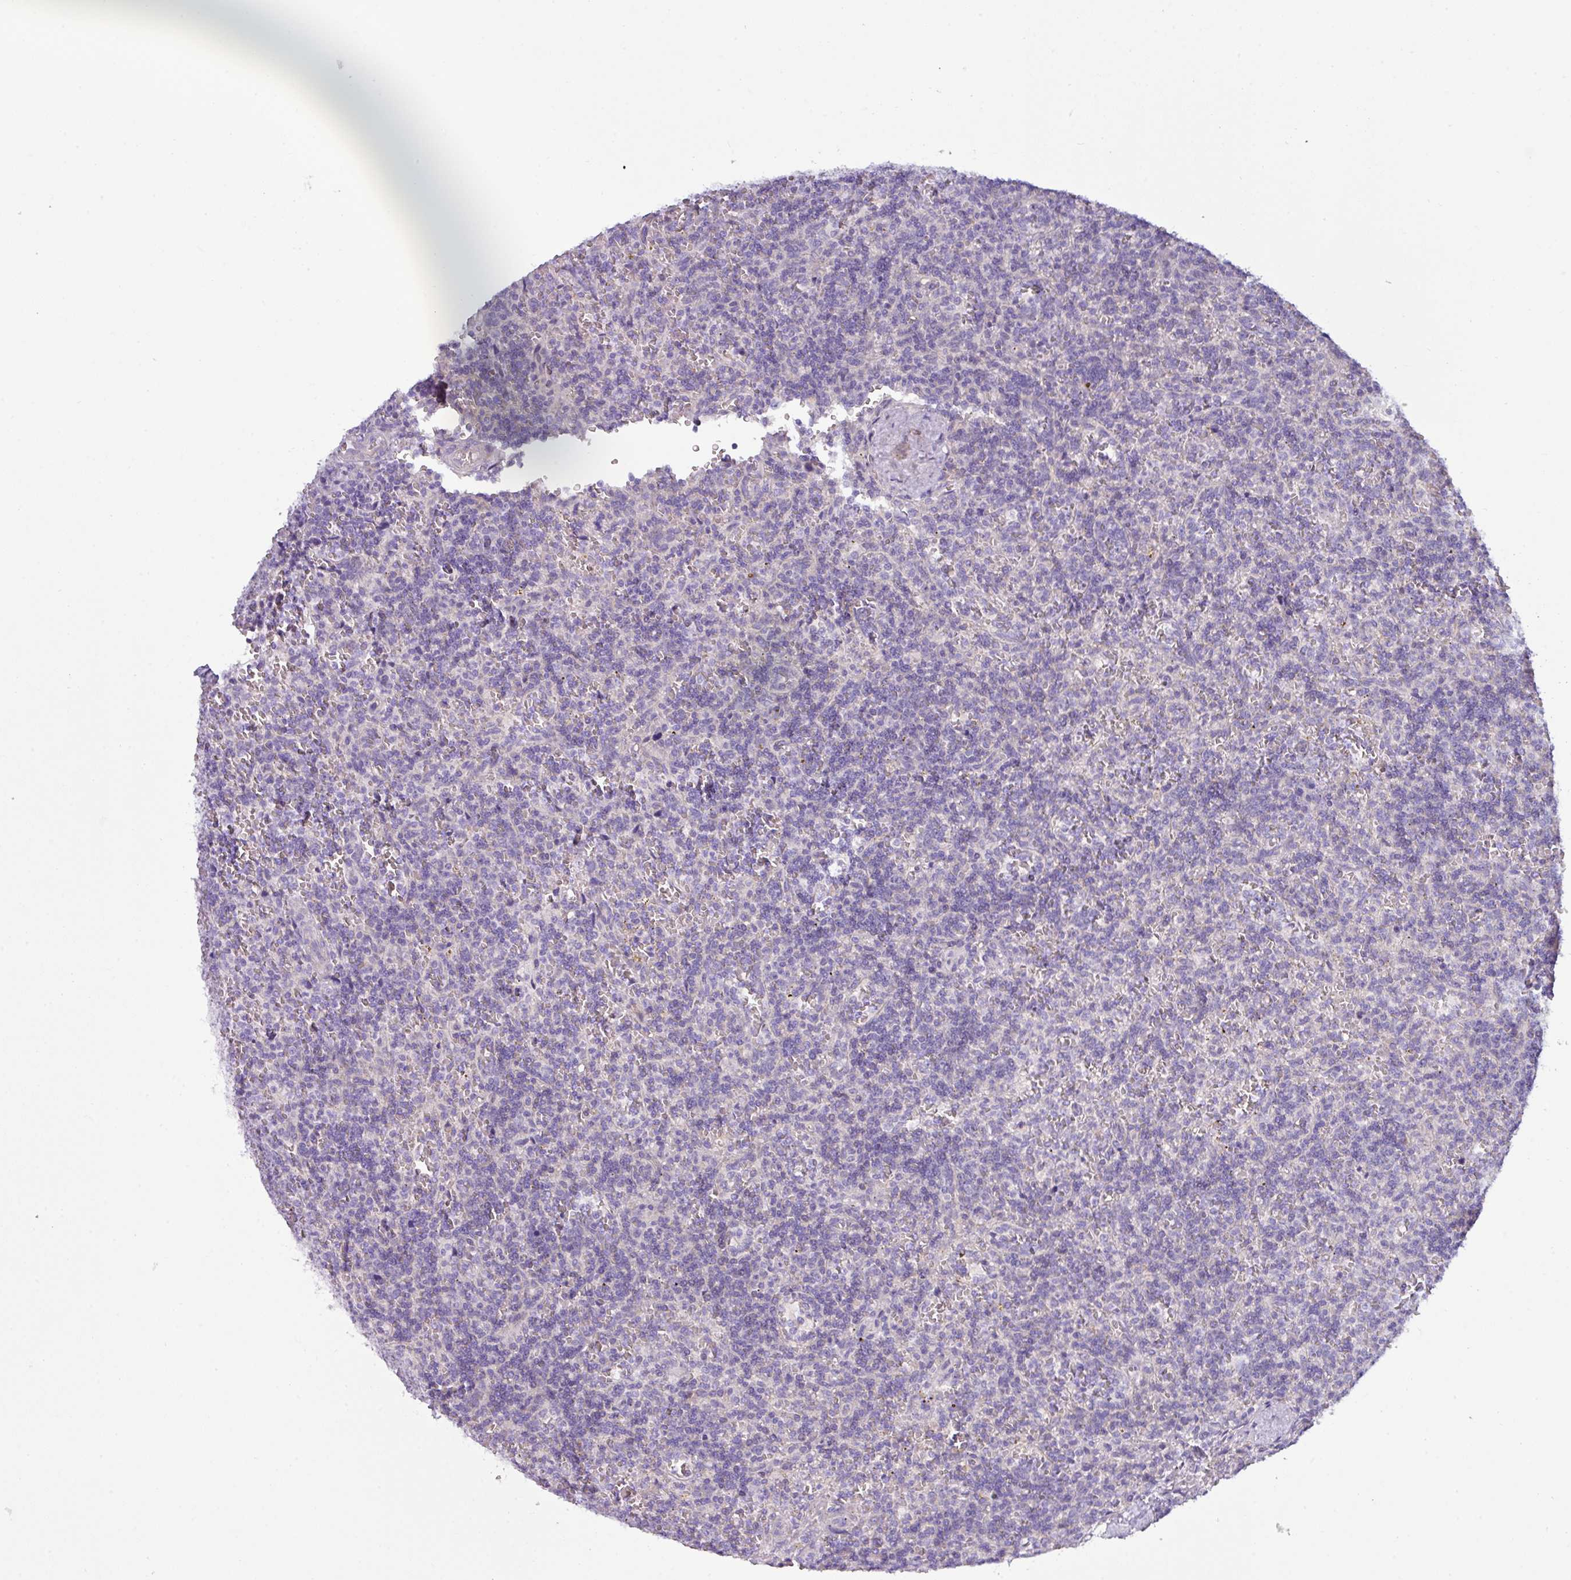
{"staining": {"intensity": "negative", "quantity": "none", "location": "none"}, "tissue": "lymphoma", "cell_type": "Tumor cells", "image_type": "cancer", "snomed": [{"axis": "morphology", "description": "Malignant lymphoma, non-Hodgkin's type, Low grade"}, {"axis": "topography", "description": "Spleen"}], "caption": "Image shows no protein expression in tumor cells of malignant lymphoma, non-Hodgkin's type (low-grade) tissue.", "gene": "RGS16", "patient": {"sex": "male", "age": 73}}